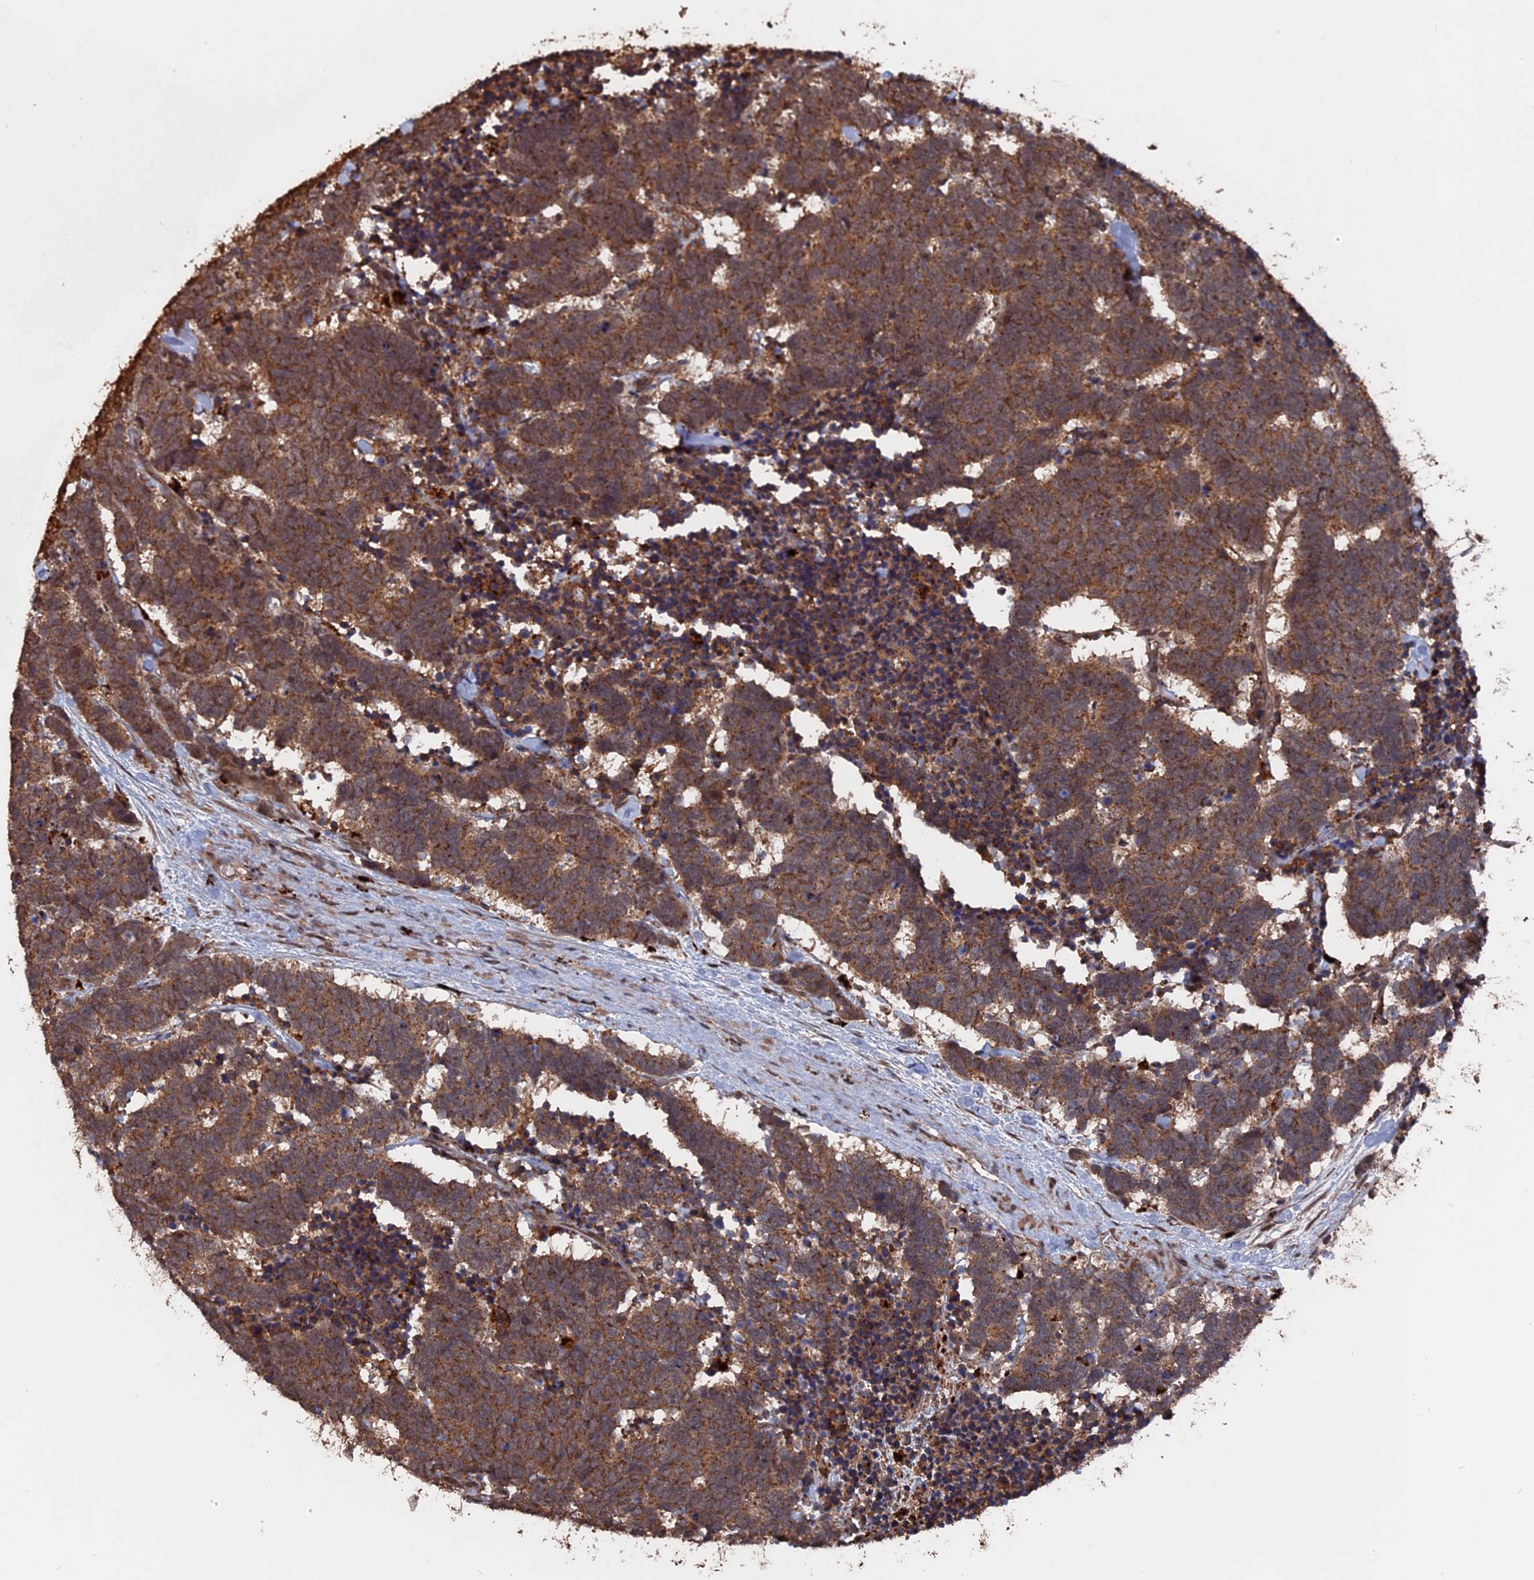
{"staining": {"intensity": "moderate", "quantity": ">75%", "location": "cytoplasmic/membranous"}, "tissue": "carcinoid", "cell_type": "Tumor cells", "image_type": "cancer", "snomed": [{"axis": "morphology", "description": "Carcinoma, NOS"}, {"axis": "morphology", "description": "Carcinoid, malignant, NOS"}, {"axis": "topography", "description": "Urinary bladder"}], "caption": "Tumor cells demonstrate medium levels of moderate cytoplasmic/membranous positivity in approximately >75% of cells in carcinoid.", "gene": "TELO2", "patient": {"sex": "male", "age": 57}}